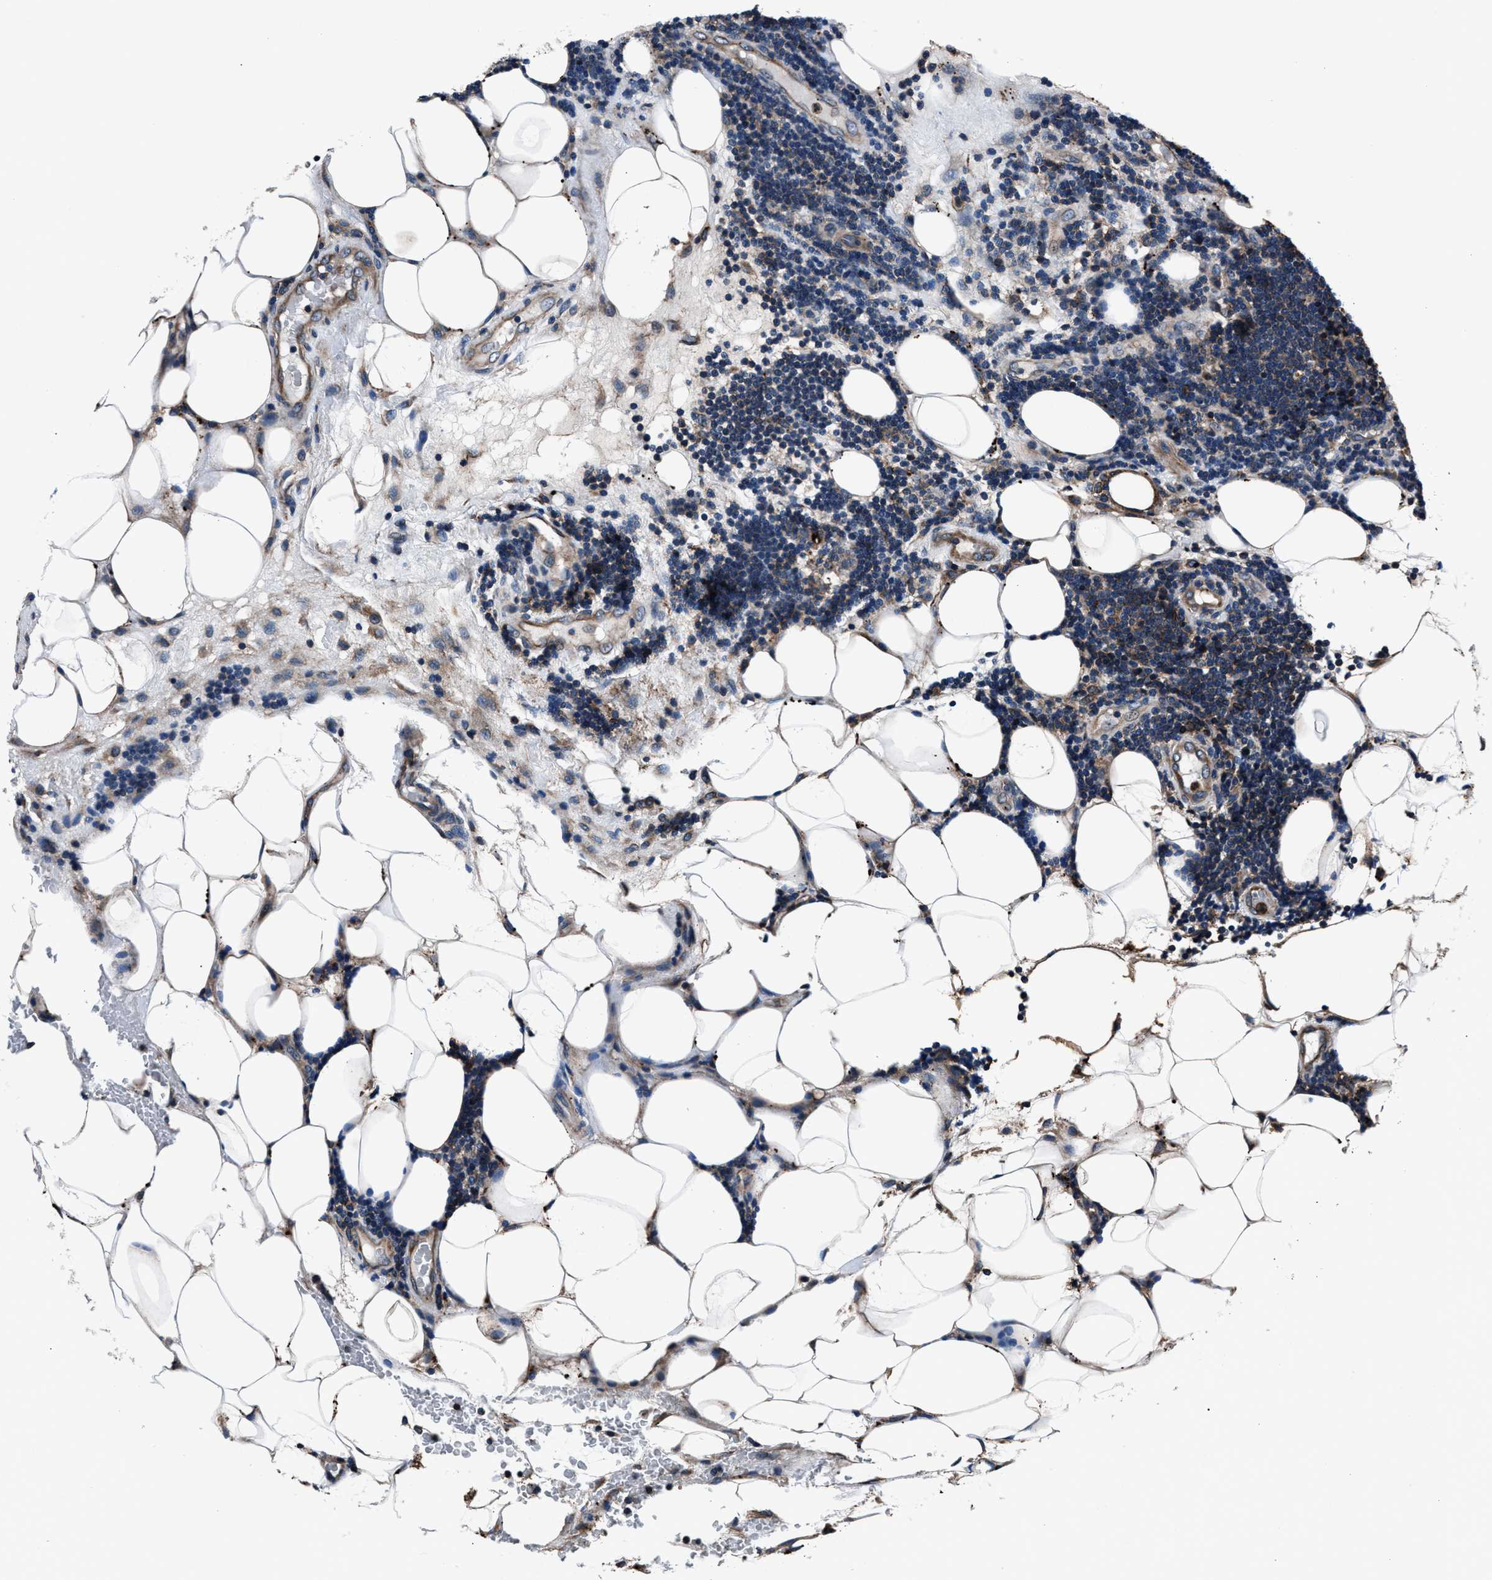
{"staining": {"intensity": "negative", "quantity": "none", "location": "none"}, "tissue": "lymphoma", "cell_type": "Tumor cells", "image_type": "cancer", "snomed": [{"axis": "morphology", "description": "Malignant lymphoma, non-Hodgkin's type, Low grade"}, {"axis": "topography", "description": "Lymph node"}], "caption": "Immunohistochemistry histopathology image of human lymphoma stained for a protein (brown), which demonstrates no positivity in tumor cells.", "gene": "MFSD11", "patient": {"sex": "male", "age": 83}}